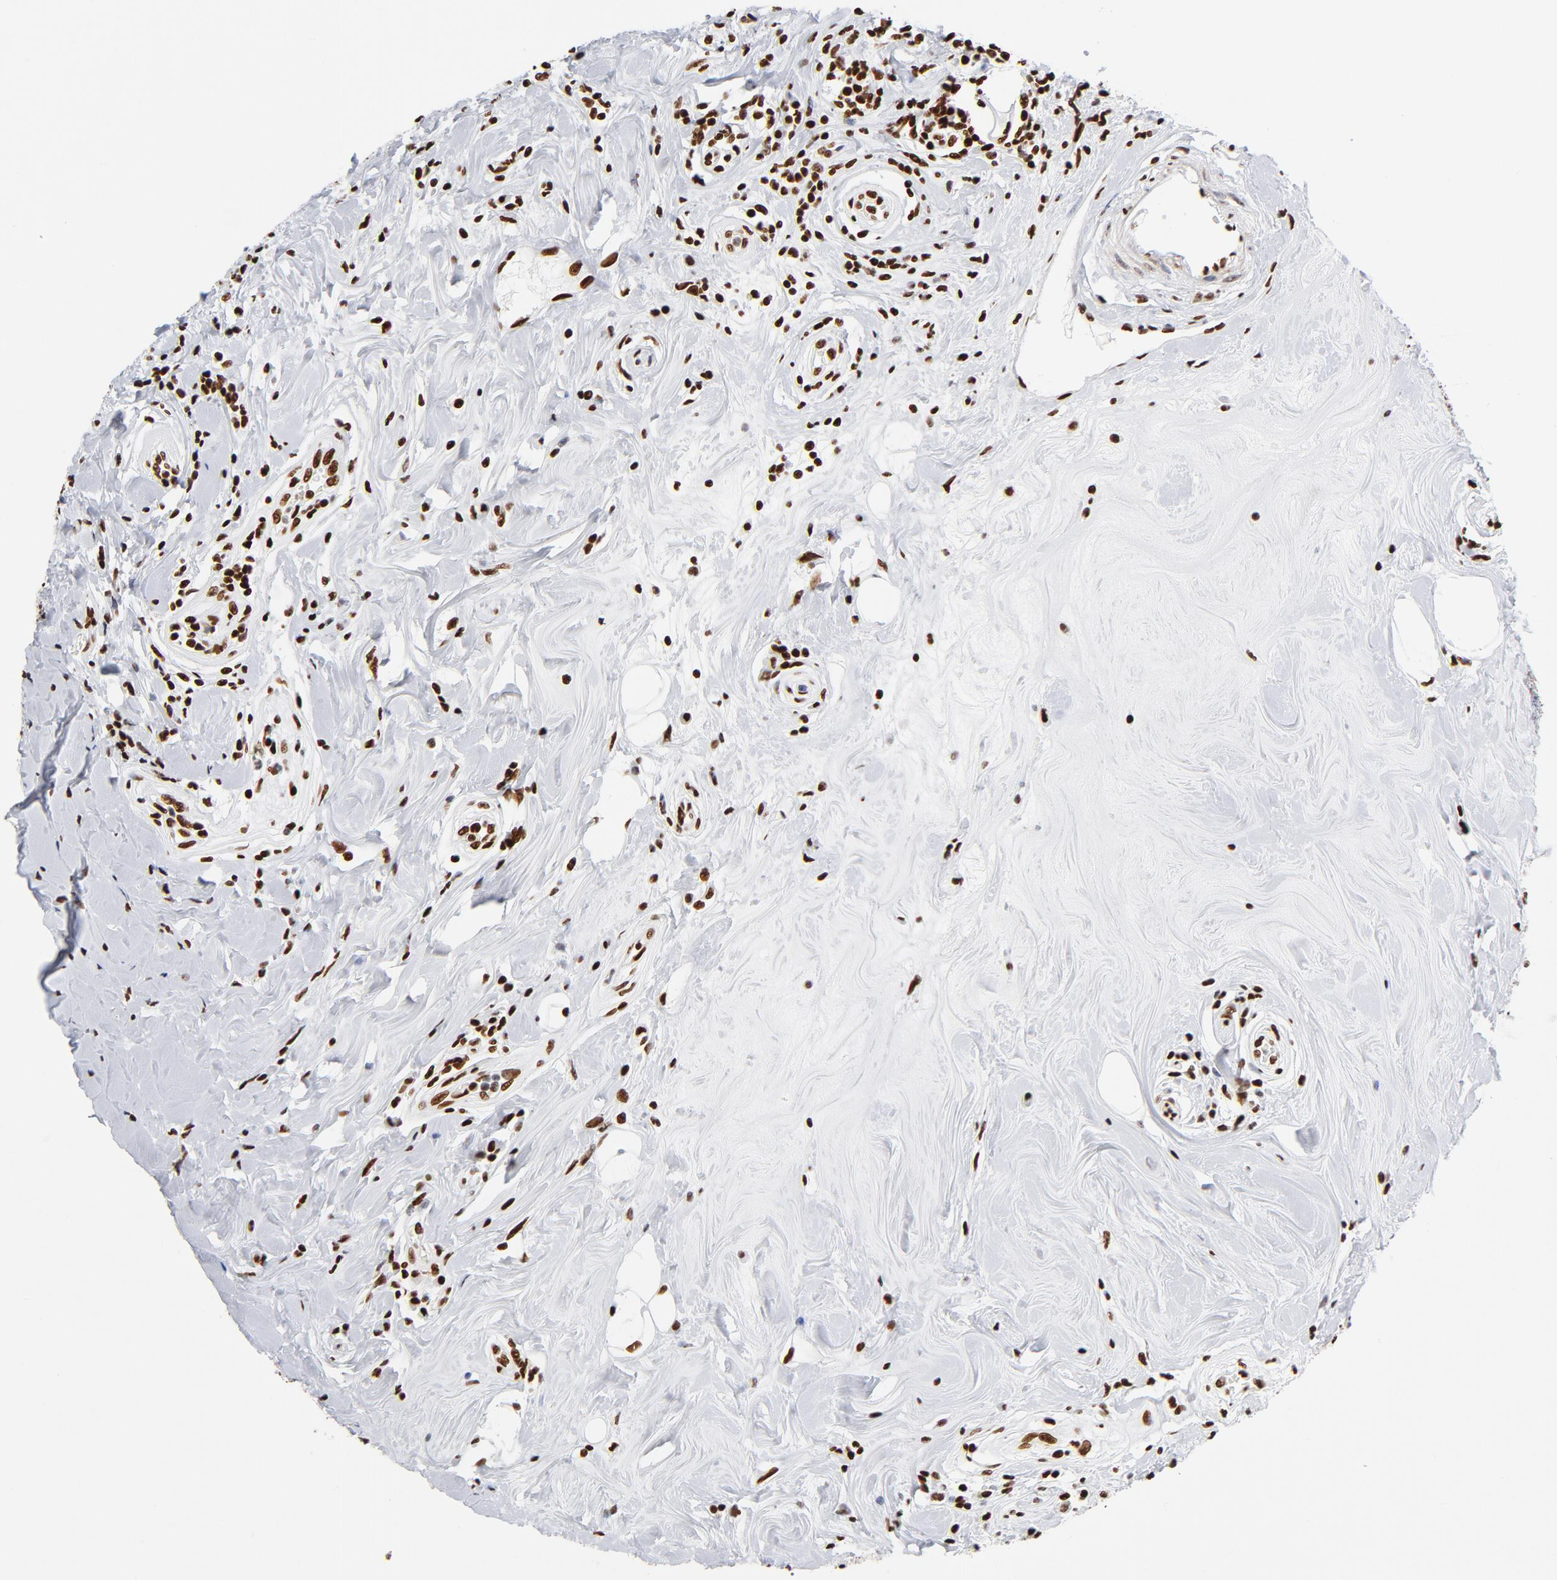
{"staining": {"intensity": "strong", "quantity": ">75%", "location": "nuclear"}, "tissue": "breast cancer", "cell_type": "Tumor cells", "image_type": "cancer", "snomed": [{"axis": "morphology", "description": "Duct carcinoma"}, {"axis": "topography", "description": "Breast"}], "caption": "Tumor cells exhibit high levels of strong nuclear positivity in about >75% of cells in breast intraductal carcinoma.", "gene": "XRCC5", "patient": {"sex": "female", "age": 27}}